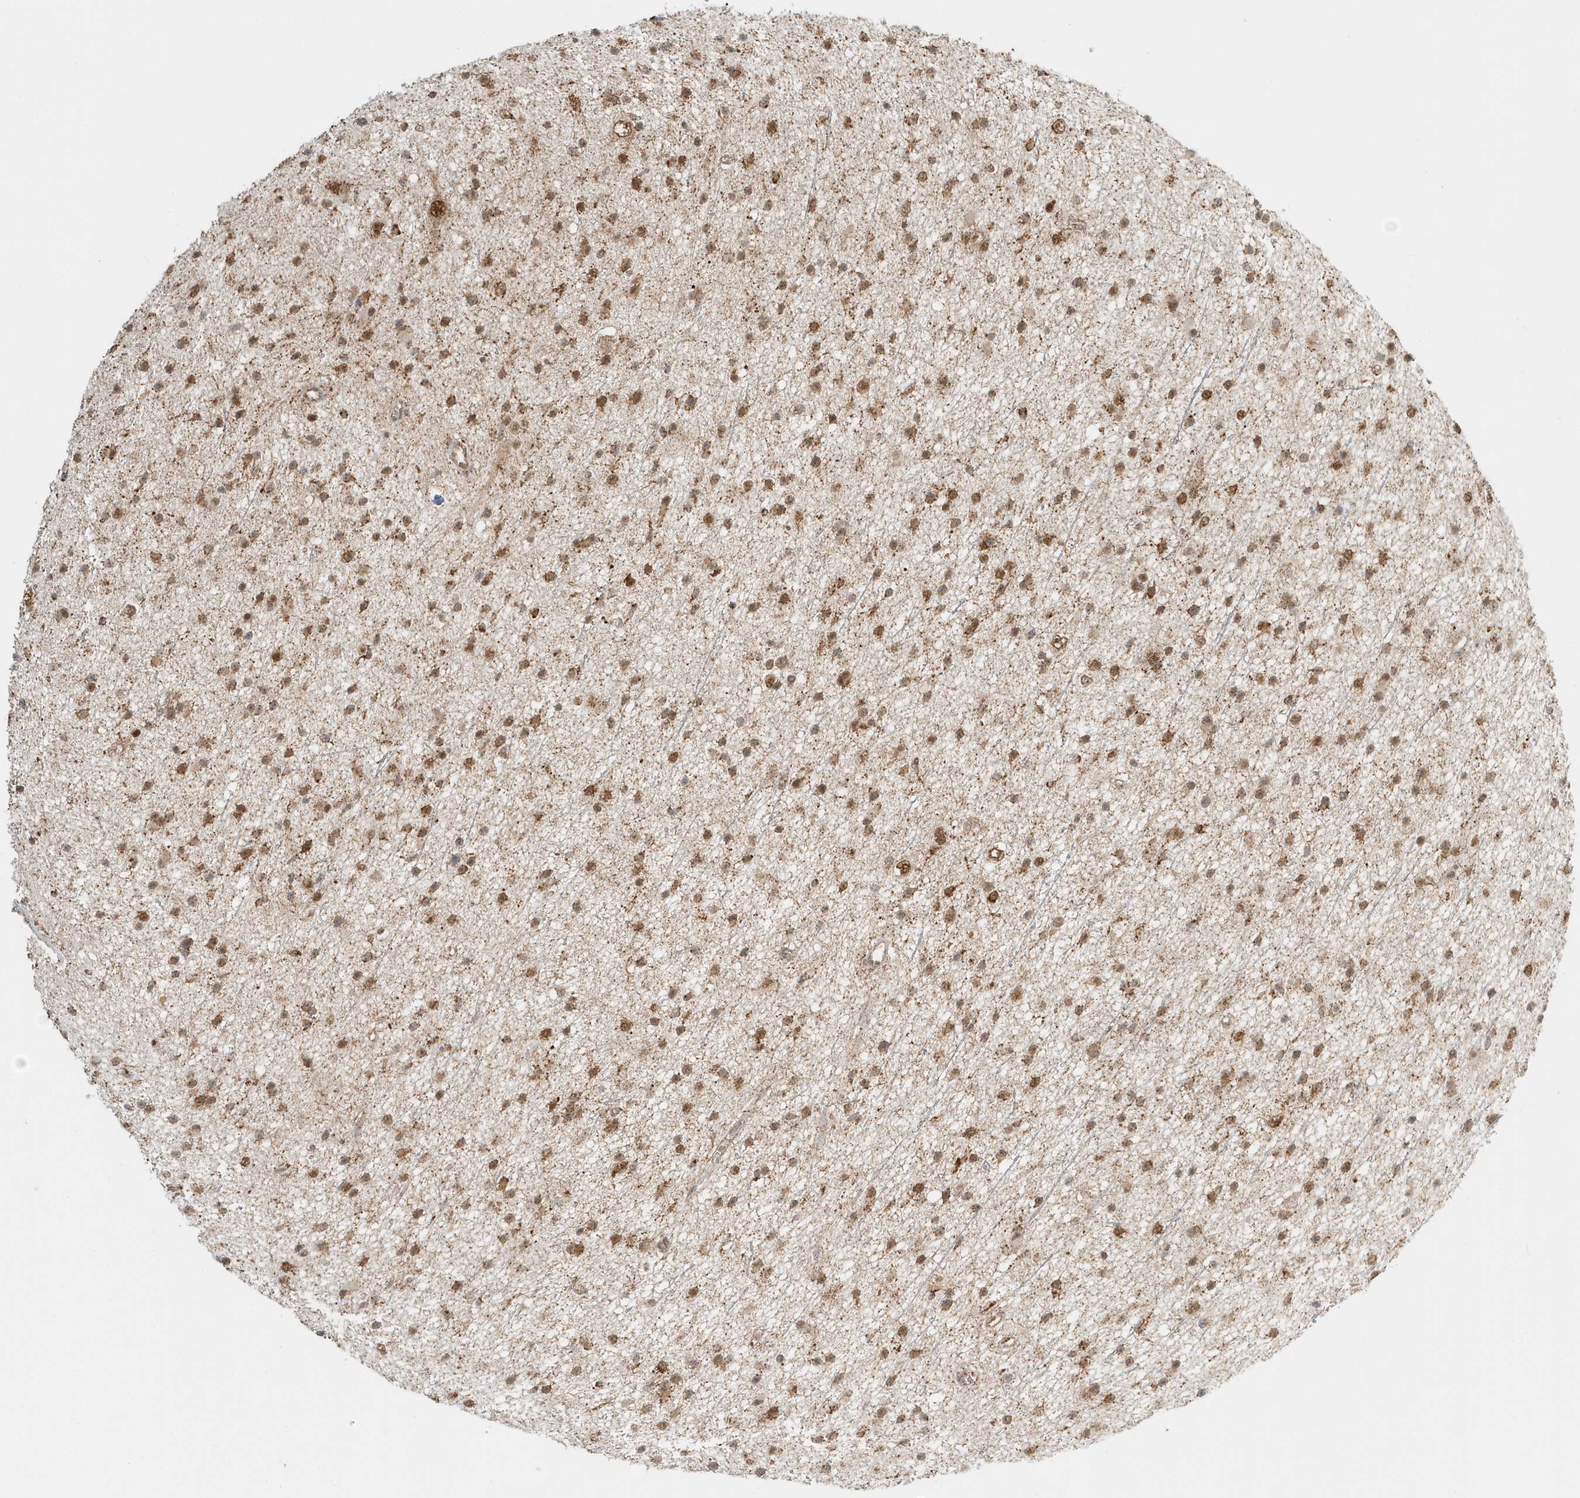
{"staining": {"intensity": "moderate", "quantity": ">75%", "location": "cytoplasmic/membranous,nuclear"}, "tissue": "glioma", "cell_type": "Tumor cells", "image_type": "cancer", "snomed": [{"axis": "morphology", "description": "Glioma, malignant, Low grade"}, {"axis": "topography", "description": "Cerebral cortex"}], "caption": "Protein analysis of glioma tissue displays moderate cytoplasmic/membranous and nuclear staining in approximately >75% of tumor cells. The staining is performed using DAB (3,3'-diaminobenzidine) brown chromogen to label protein expression. The nuclei are counter-stained blue using hematoxylin.", "gene": "PSMD6", "patient": {"sex": "female", "age": 39}}